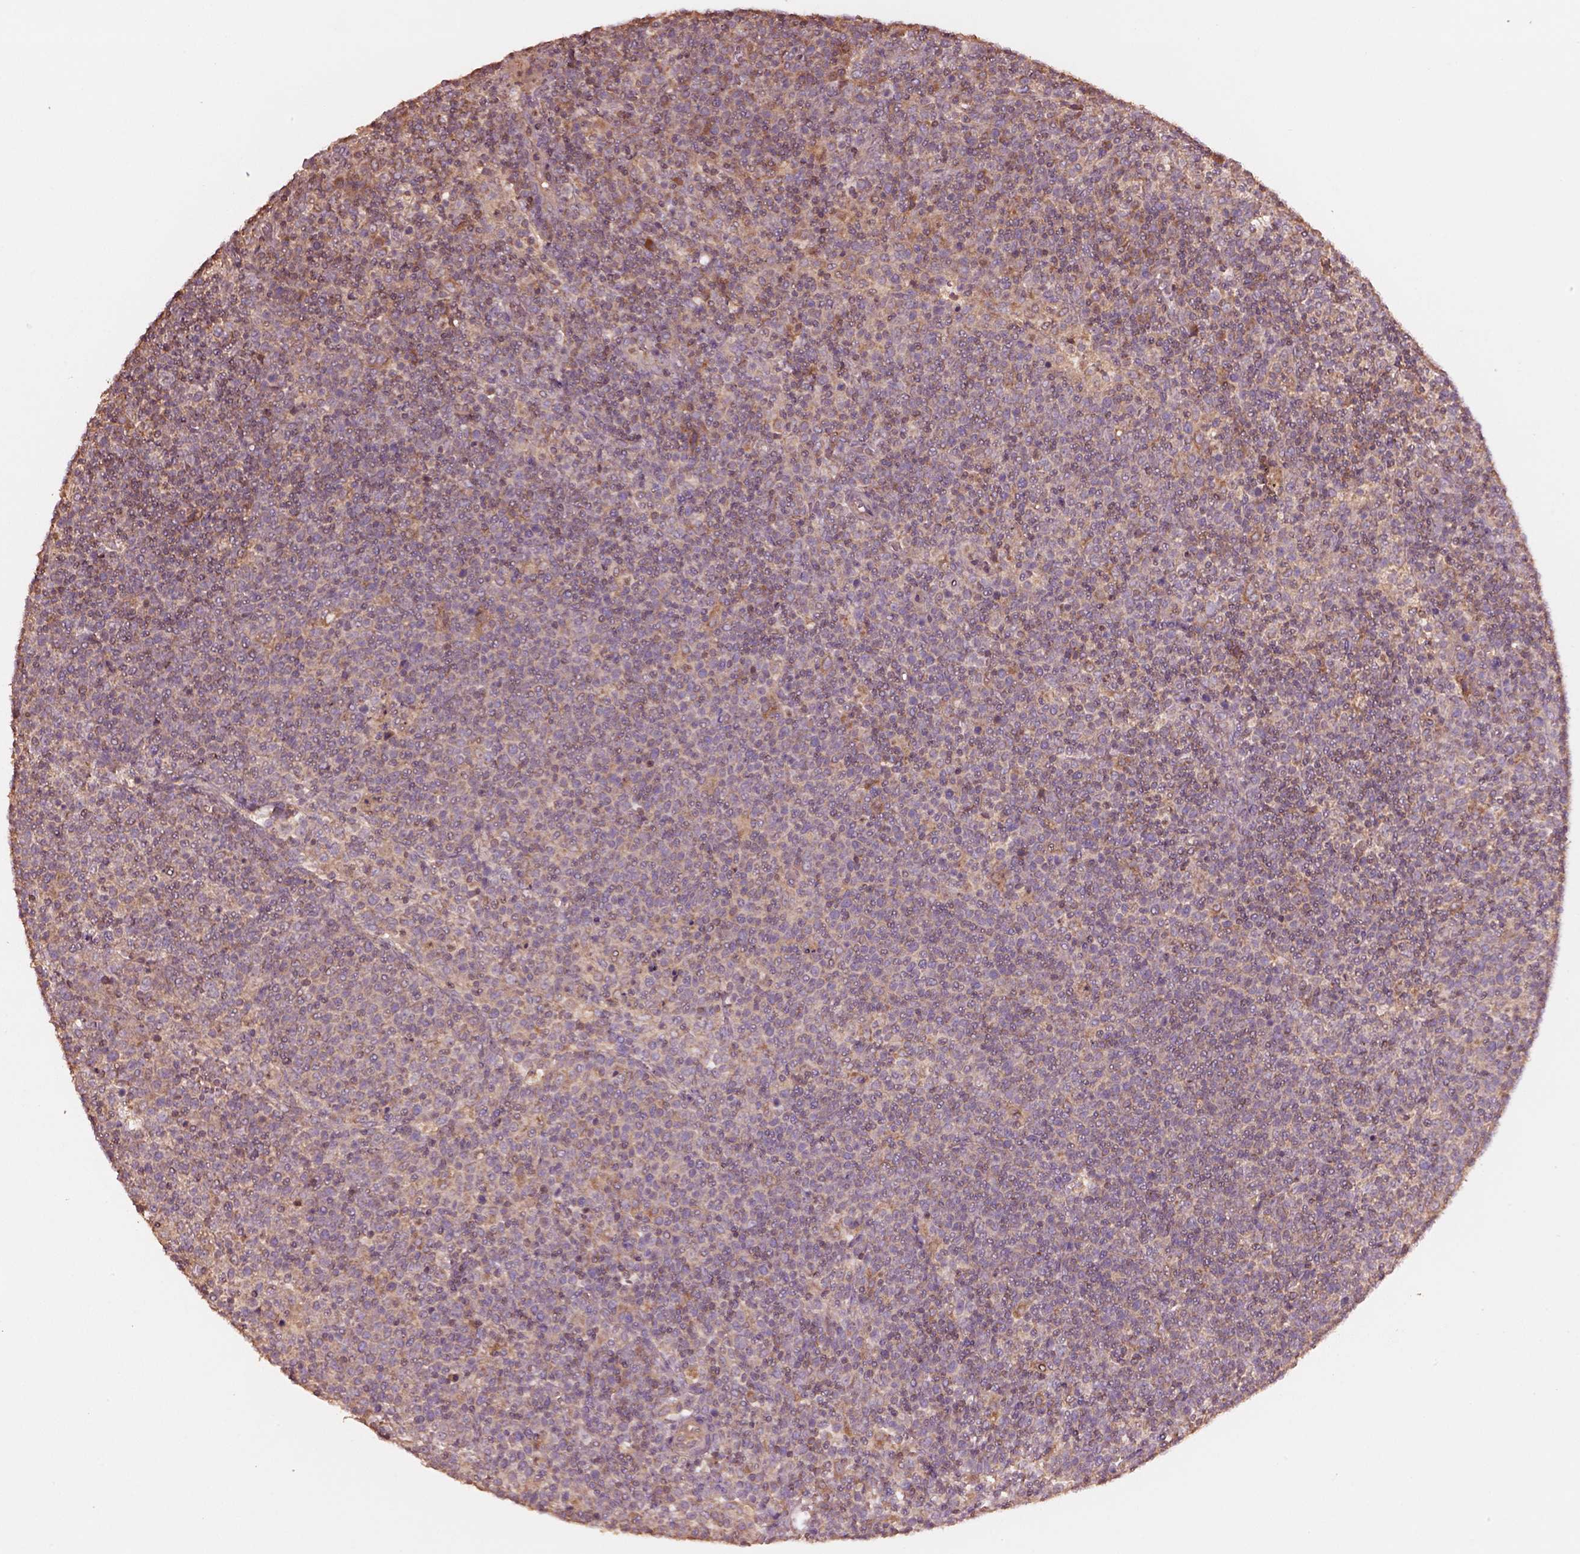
{"staining": {"intensity": "negative", "quantity": "none", "location": "none"}, "tissue": "lymphoma", "cell_type": "Tumor cells", "image_type": "cancer", "snomed": [{"axis": "morphology", "description": "Malignant lymphoma, non-Hodgkin's type, High grade"}, {"axis": "topography", "description": "Lymph node"}], "caption": "Immunohistochemistry (IHC) photomicrograph of lymphoma stained for a protein (brown), which demonstrates no positivity in tumor cells.", "gene": "TRADD", "patient": {"sex": "male", "age": 61}}